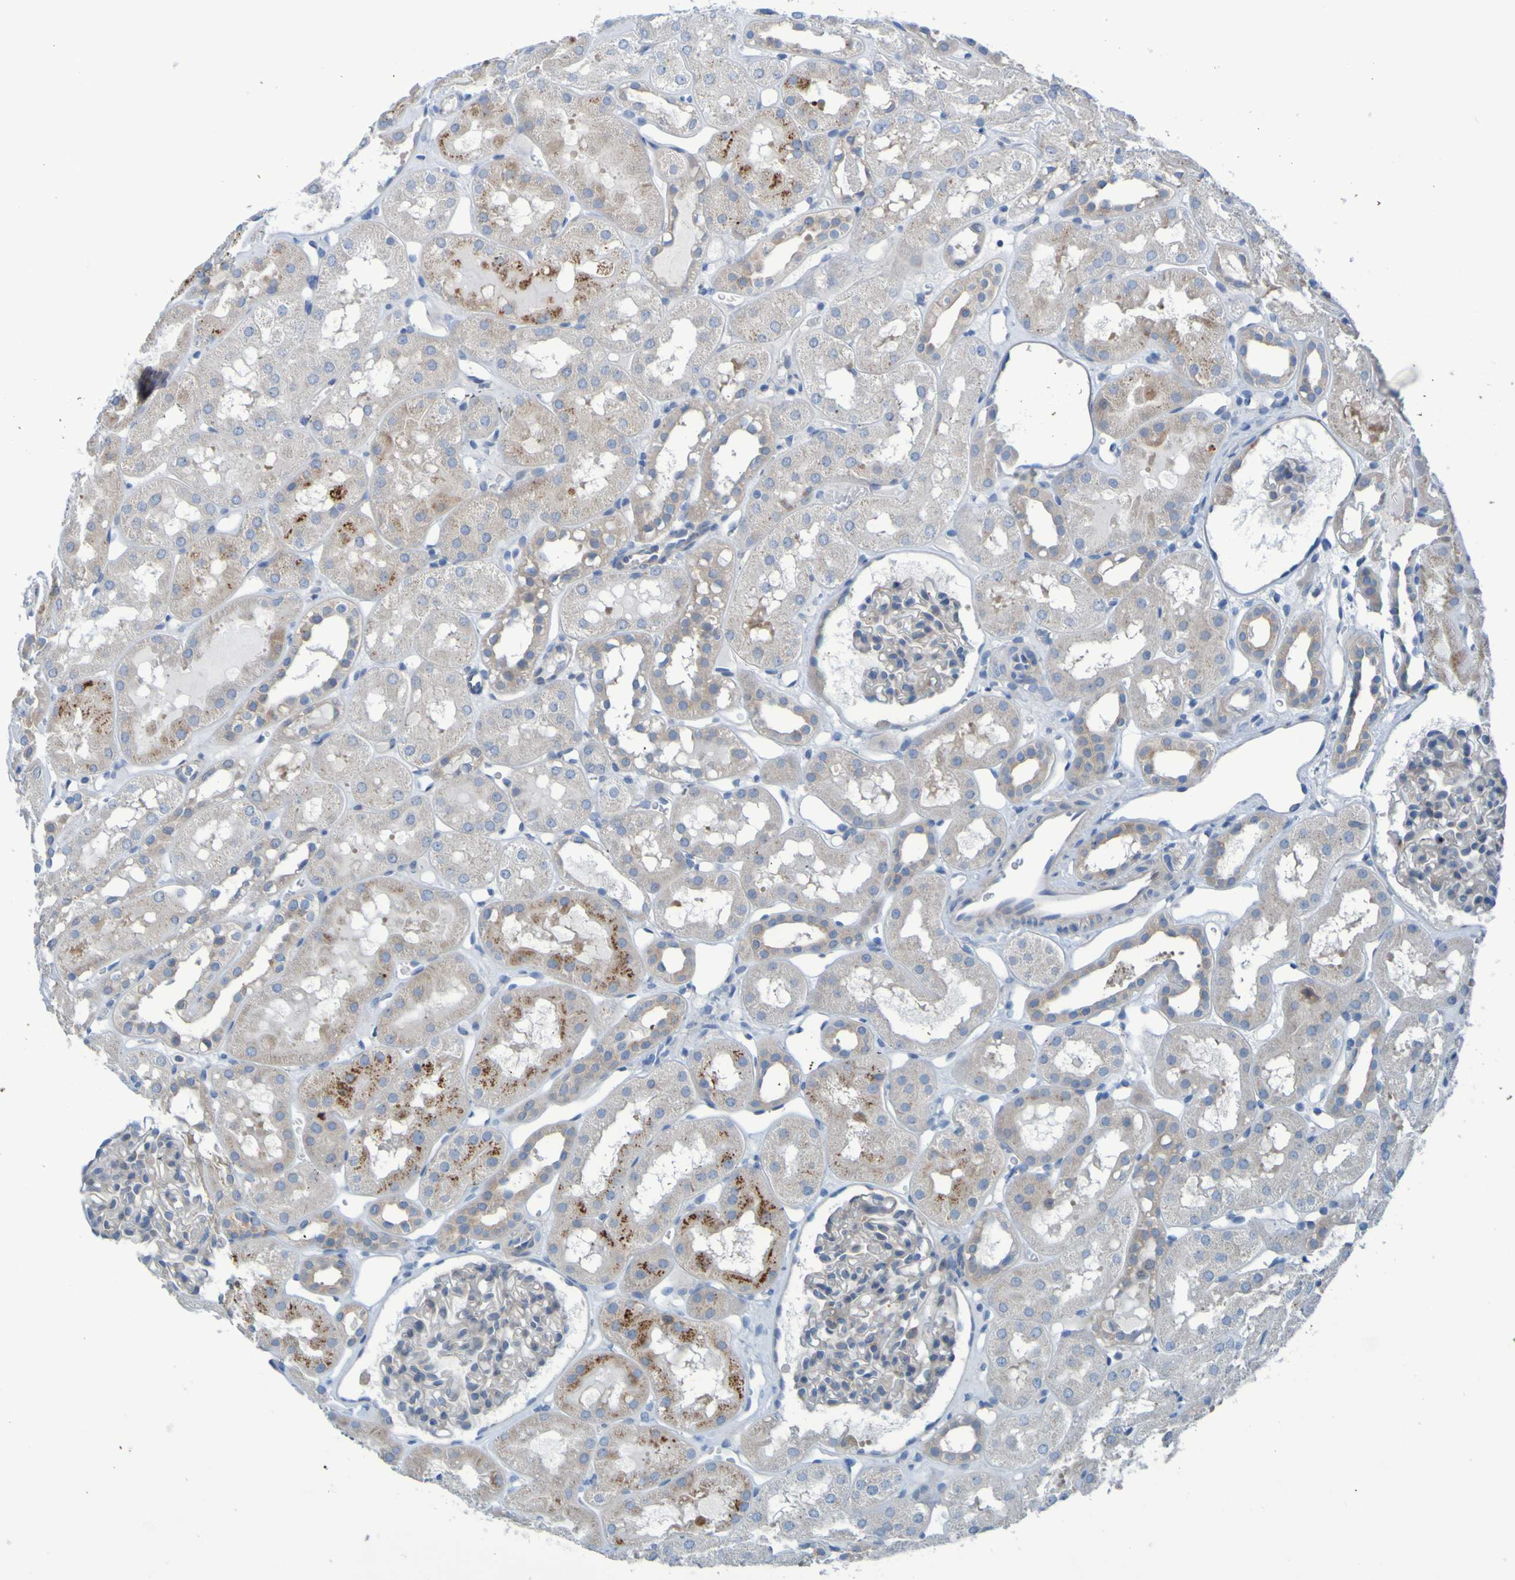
{"staining": {"intensity": "negative", "quantity": "none", "location": "none"}, "tissue": "kidney", "cell_type": "Cells in glomeruli", "image_type": "normal", "snomed": [{"axis": "morphology", "description": "Normal tissue, NOS"}, {"axis": "topography", "description": "Kidney"}, {"axis": "topography", "description": "Urinary bladder"}], "caption": "Immunohistochemistry histopathology image of benign kidney: kidney stained with DAB shows no significant protein staining in cells in glomeruli.", "gene": "NPRL3", "patient": {"sex": "male", "age": 16}}